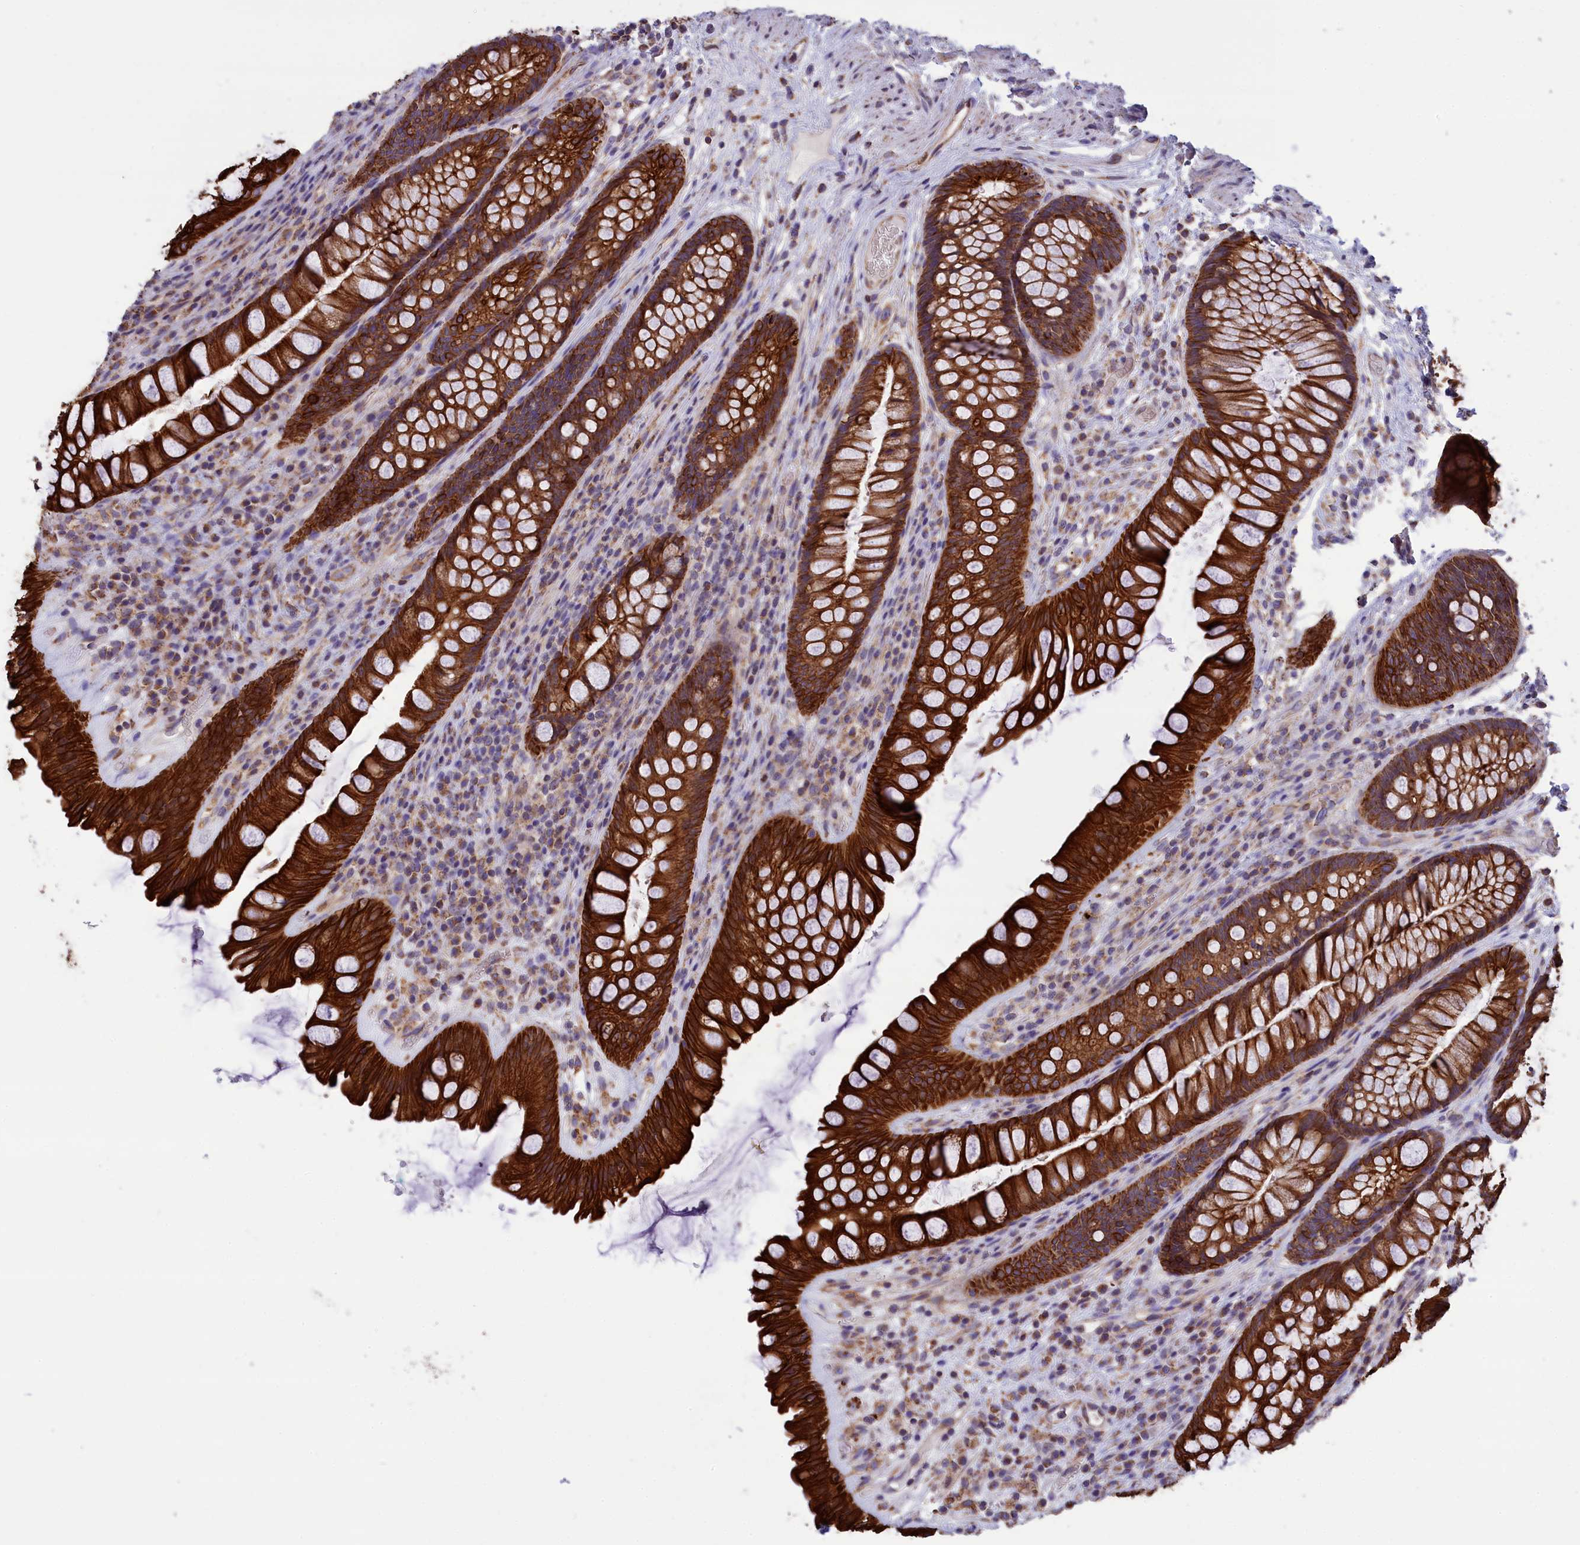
{"staining": {"intensity": "strong", "quantity": ">75%", "location": "cytoplasmic/membranous"}, "tissue": "rectum", "cell_type": "Glandular cells", "image_type": "normal", "snomed": [{"axis": "morphology", "description": "Normal tissue, NOS"}, {"axis": "topography", "description": "Rectum"}], "caption": "DAB (3,3'-diaminobenzidine) immunohistochemical staining of unremarkable rectum displays strong cytoplasmic/membranous protein staining in approximately >75% of glandular cells.", "gene": "GATB", "patient": {"sex": "male", "age": 74}}